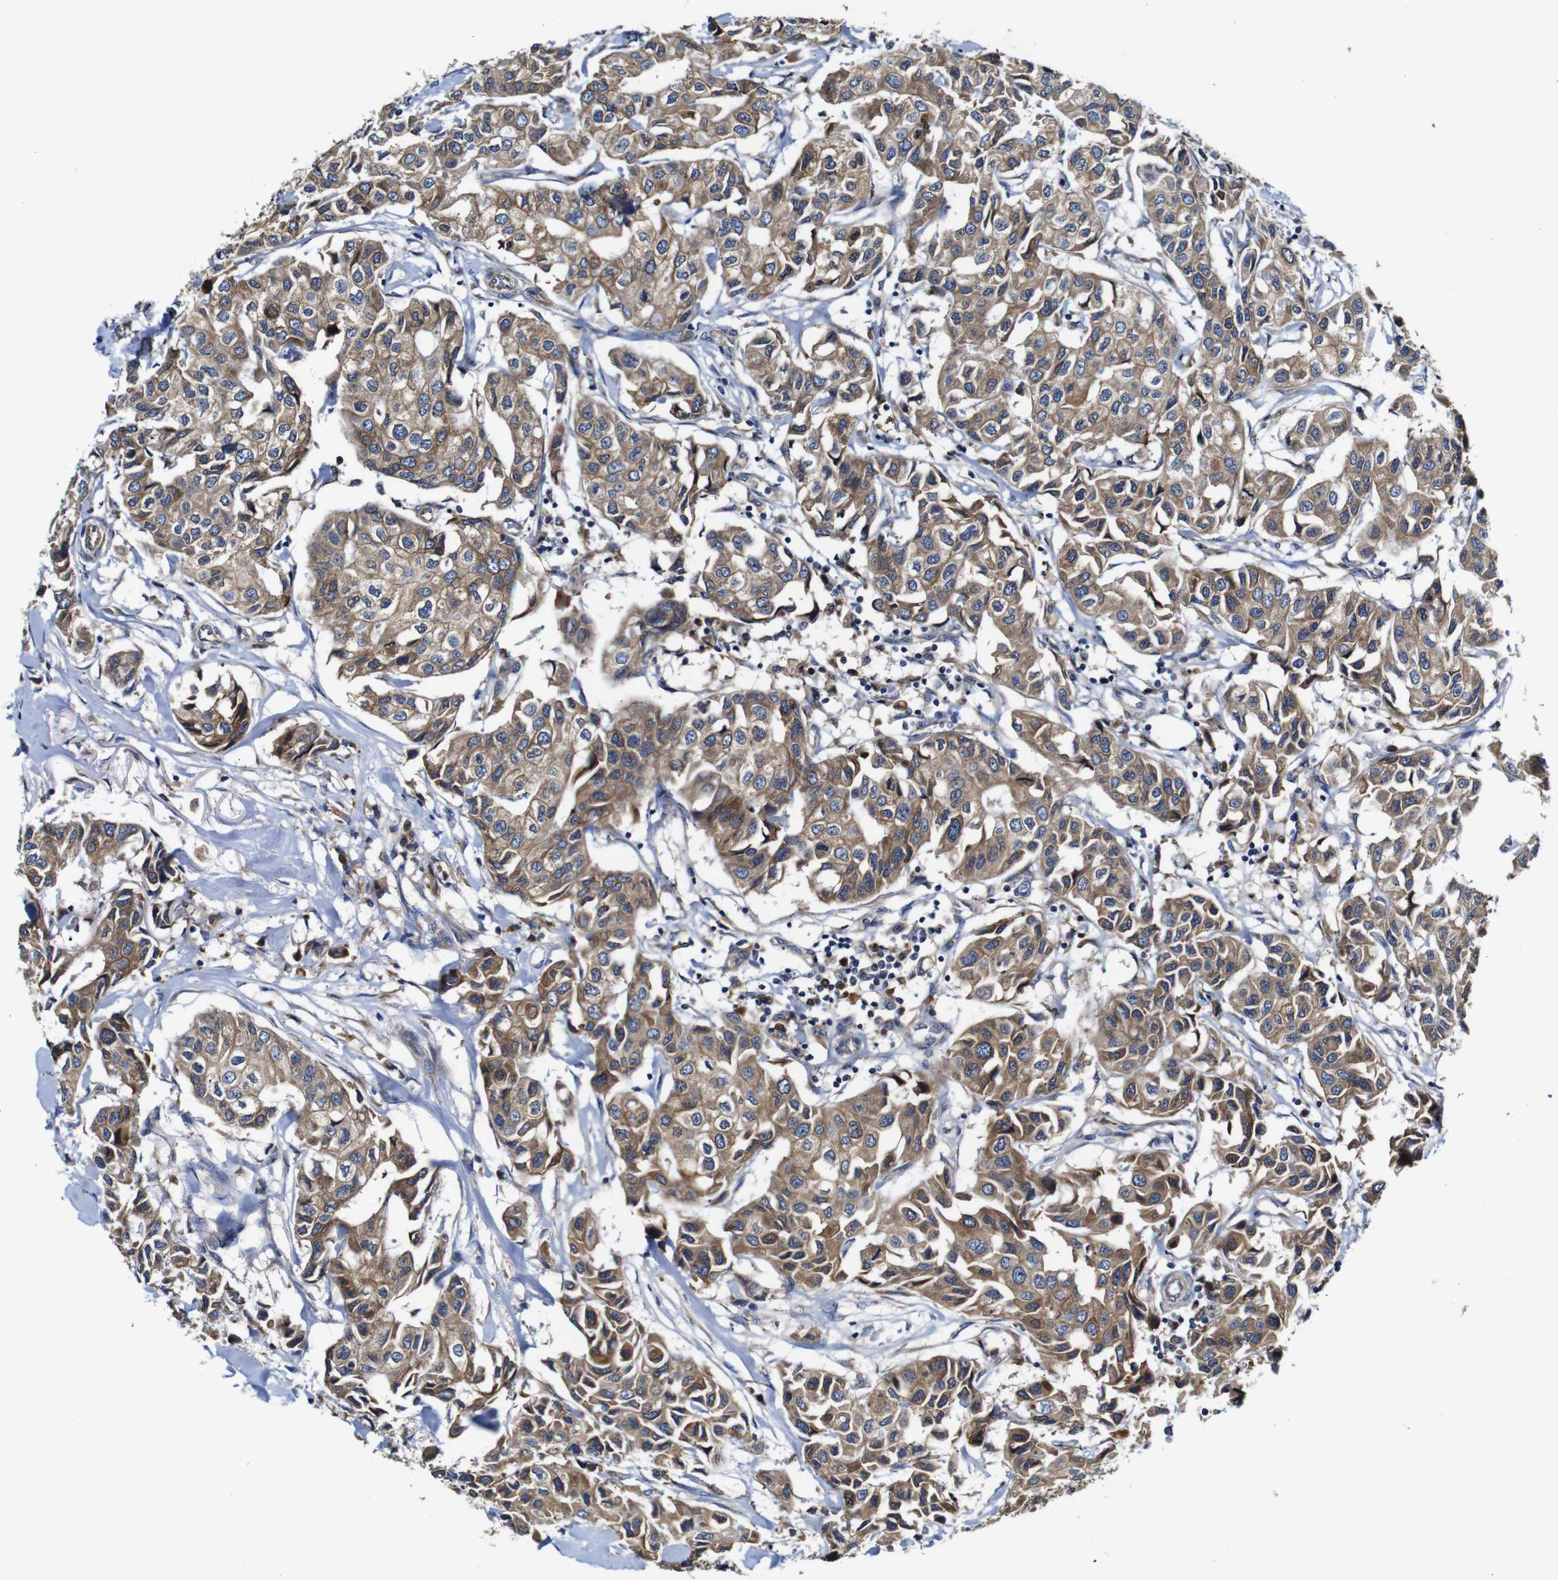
{"staining": {"intensity": "moderate", "quantity": ">75%", "location": "cytoplasmic/membranous"}, "tissue": "breast cancer", "cell_type": "Tumor cells", "image_type": "cancer", "snomed": [{"axis": "morphology", "description": "Duct carcinoma"}, {"axis": "topography", "description": "Breast"}], "caption": "Breast invasive ductal carcinoma stained with a protein marker reveals moderate staining in tumor cells.", "gene": "CLCC1", "patient": {"sex": "female", "age": 80}}